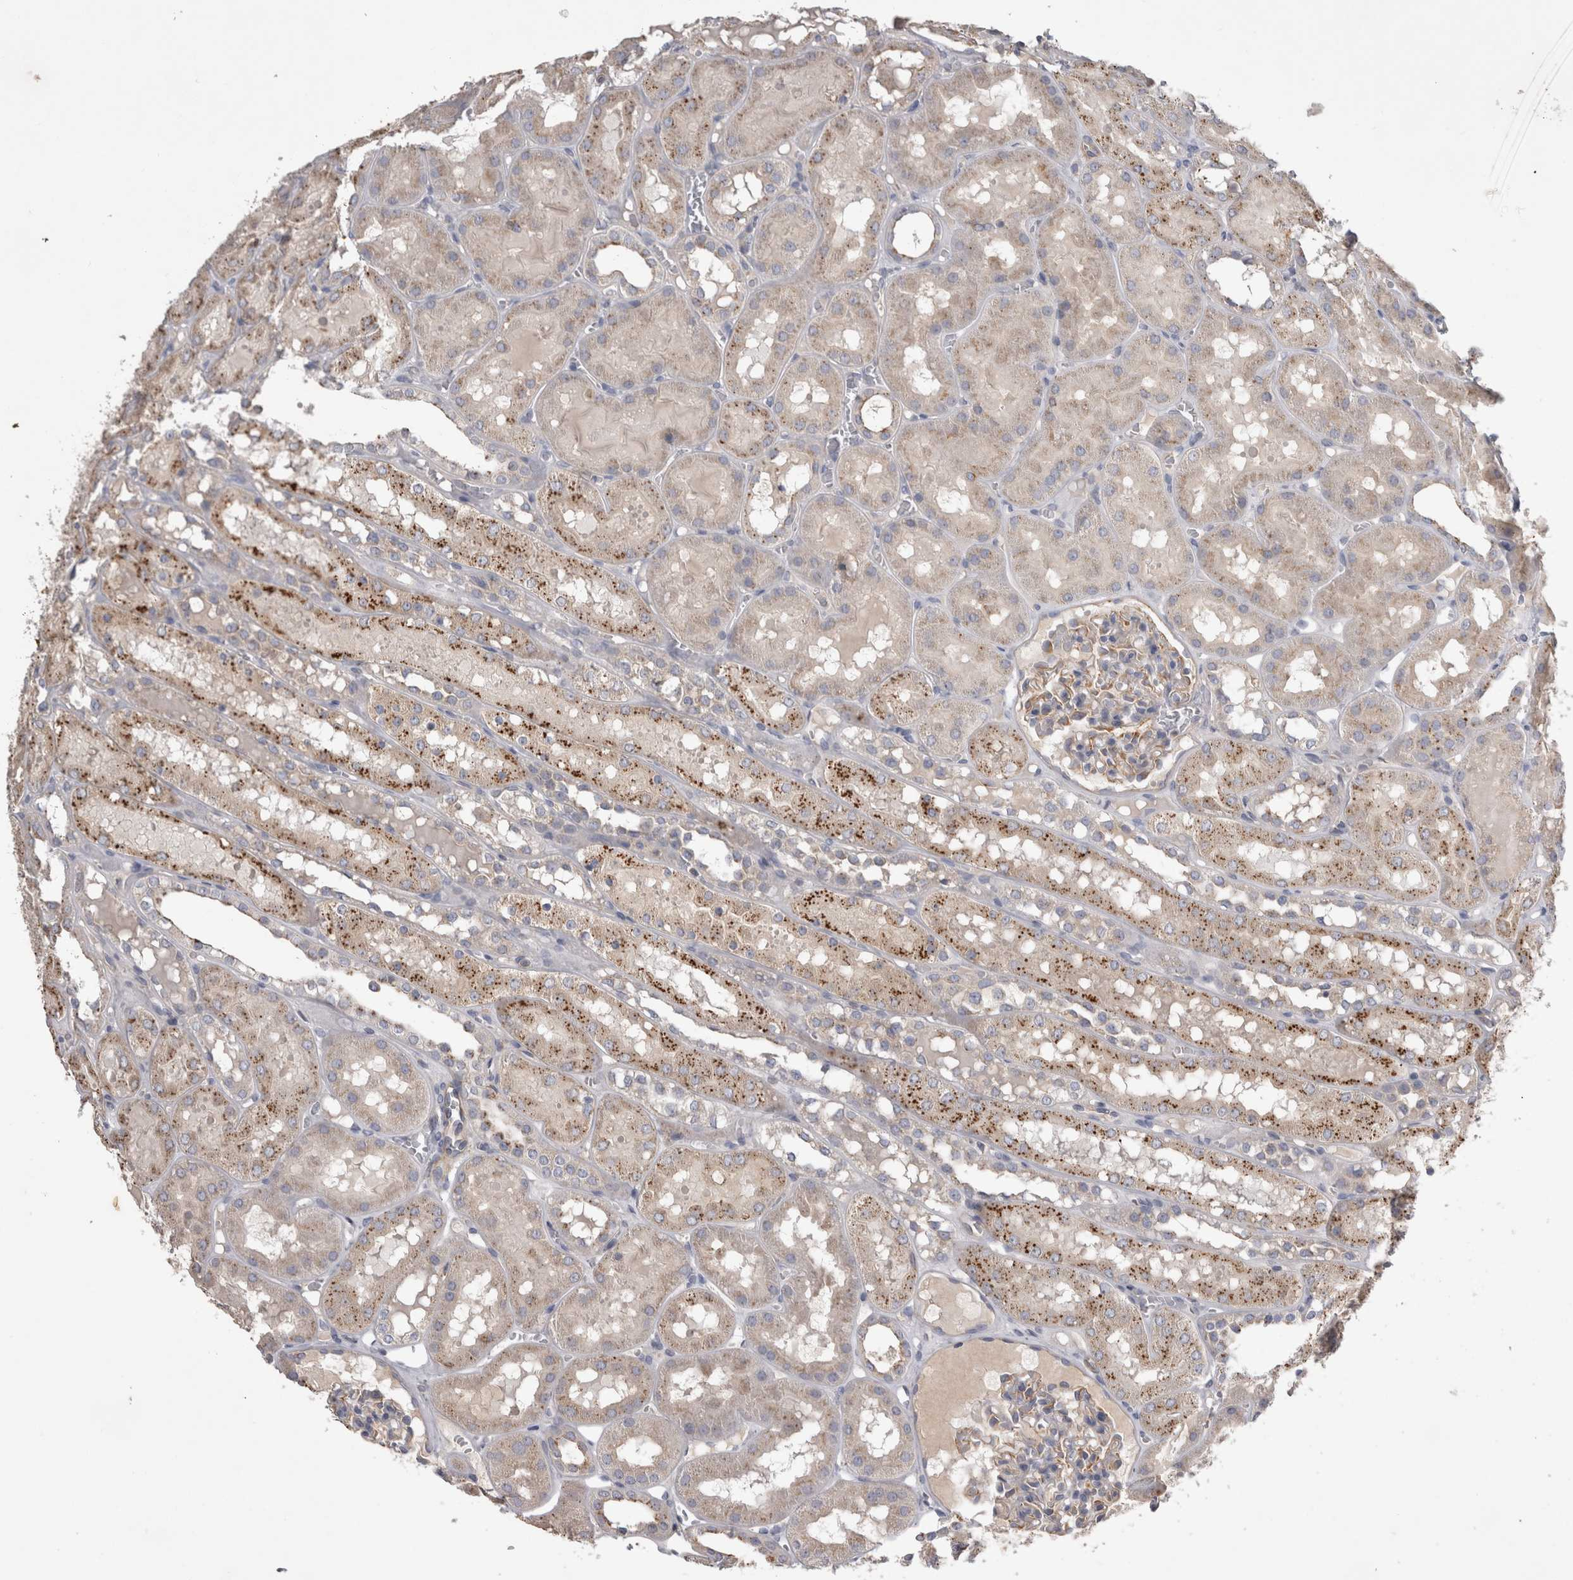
{"staining": {"intensity": "weak", "quantity": "<25%", "location": "cytoplasmic/membranous"}, "tissue": "kidney", "cell_type": "Cells in glomeruli", "image_type": "normal", "snomed": [{"axis": "morphology", "description": "Normal tissue, NOS"}, {"axis": "topography", "description": "Kidney"}, {"axis": "topography", "description": "Urinary bladder"}], "caption": "IHC of unremarkable kidney exhibits no staining in cells in glomeruli.", "gene": "STRADB", "patient": {"sex": "male", "age": 16}}